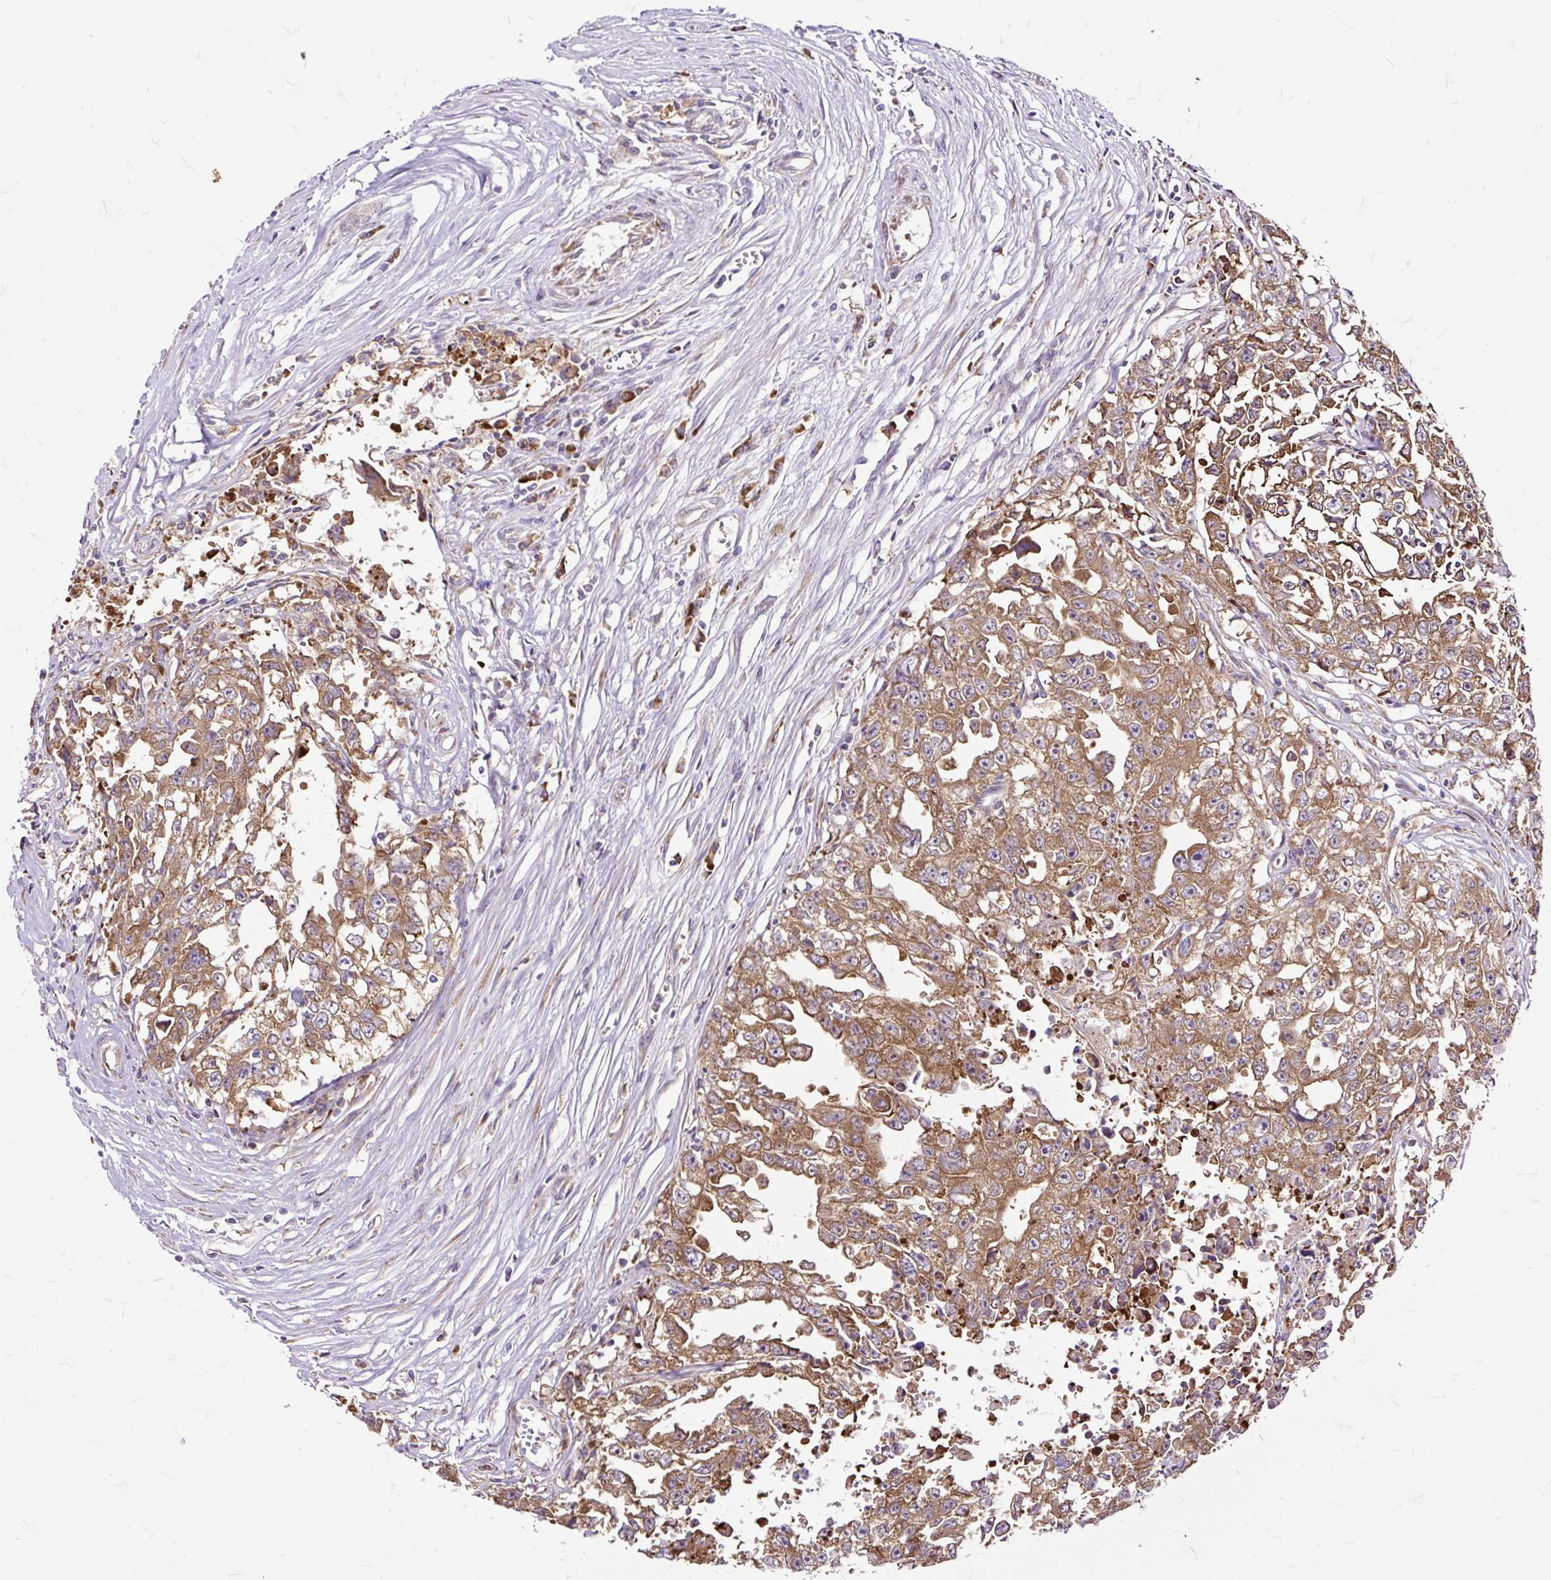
{"staining": {"intensity": "moderate", "quantity": ">75%", "location": "cytoplasmic/membranous"}, "tissue": "testis cancer", "cell_type": "Tumor cells", "image_type": "cancer", "snomed": [{"axis": "morphology", "description": "Seminoma, NOS"}, {"axis": "morphology", "description": "Carcinoma, Embryonal, NOS"}, {"axis": "topography", "description": "Testis"}], "caption": "Moderate cytoplasmic/membranous expression for a protein is appreciated in approximately >75% of tumor cells of testis cancer (seminoma) using IHC.", "gene": "RPS5", "patient": {"sex": "male", "age": 43}}